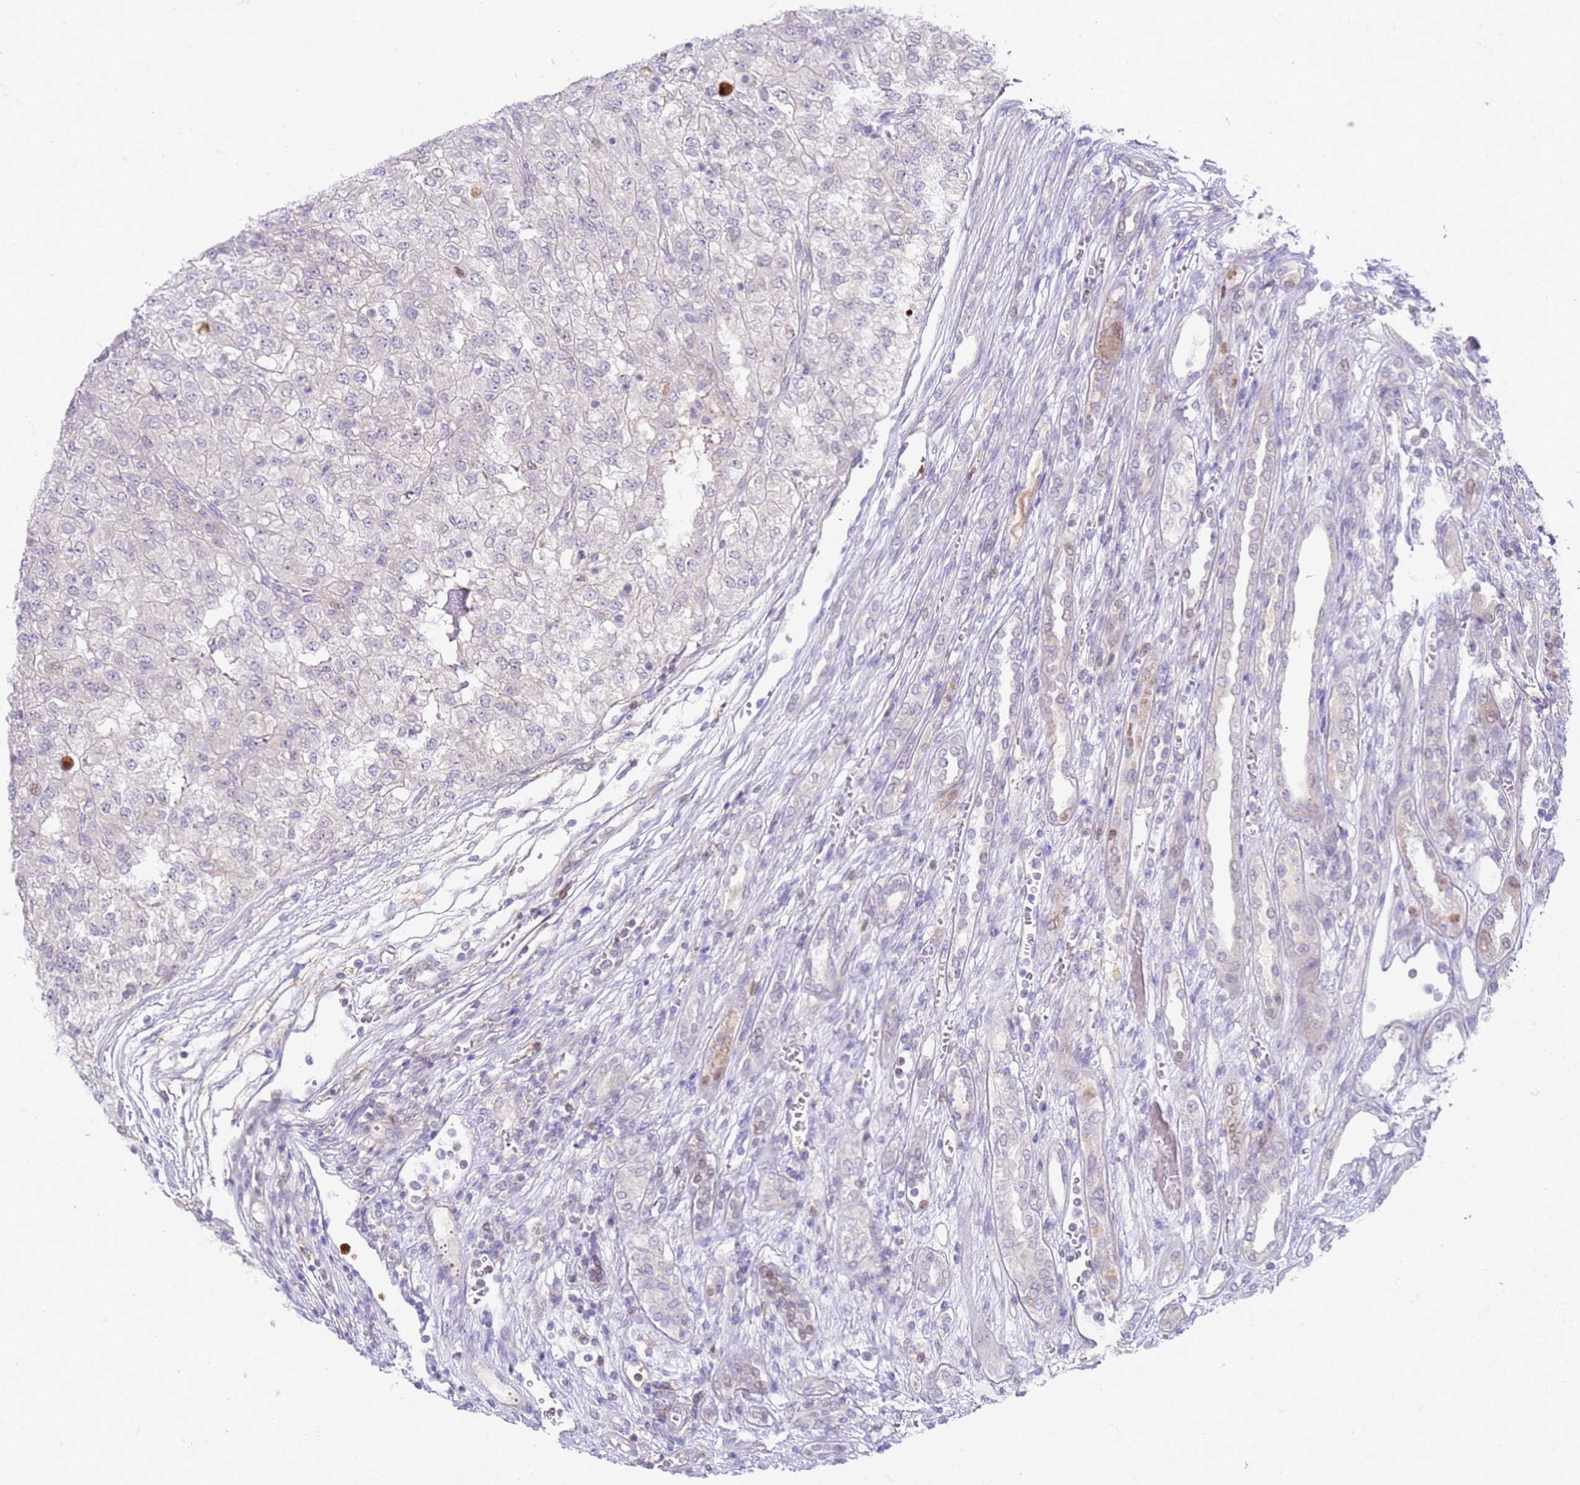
{"staining": {"intensity": "negative", "quantity": "none", "location": "none"}, "tissue": "renal cancer", "cell_type": "Tumor cells", "image_type": "cancer", "snomed": [{"axis": "morphology", "description": "Adenocarcinoma, NOS"}, {"axis": "topography", "description": "Kidney"}], "caption": "Immunohistochemistry histopathology image of neoplastic tissue: human renal adenocarcinoma stained with DAB reveals no significant protein positivity in tumor cells.", "gene": "STK25", "patient": {"sex": "female", "age": 54}}